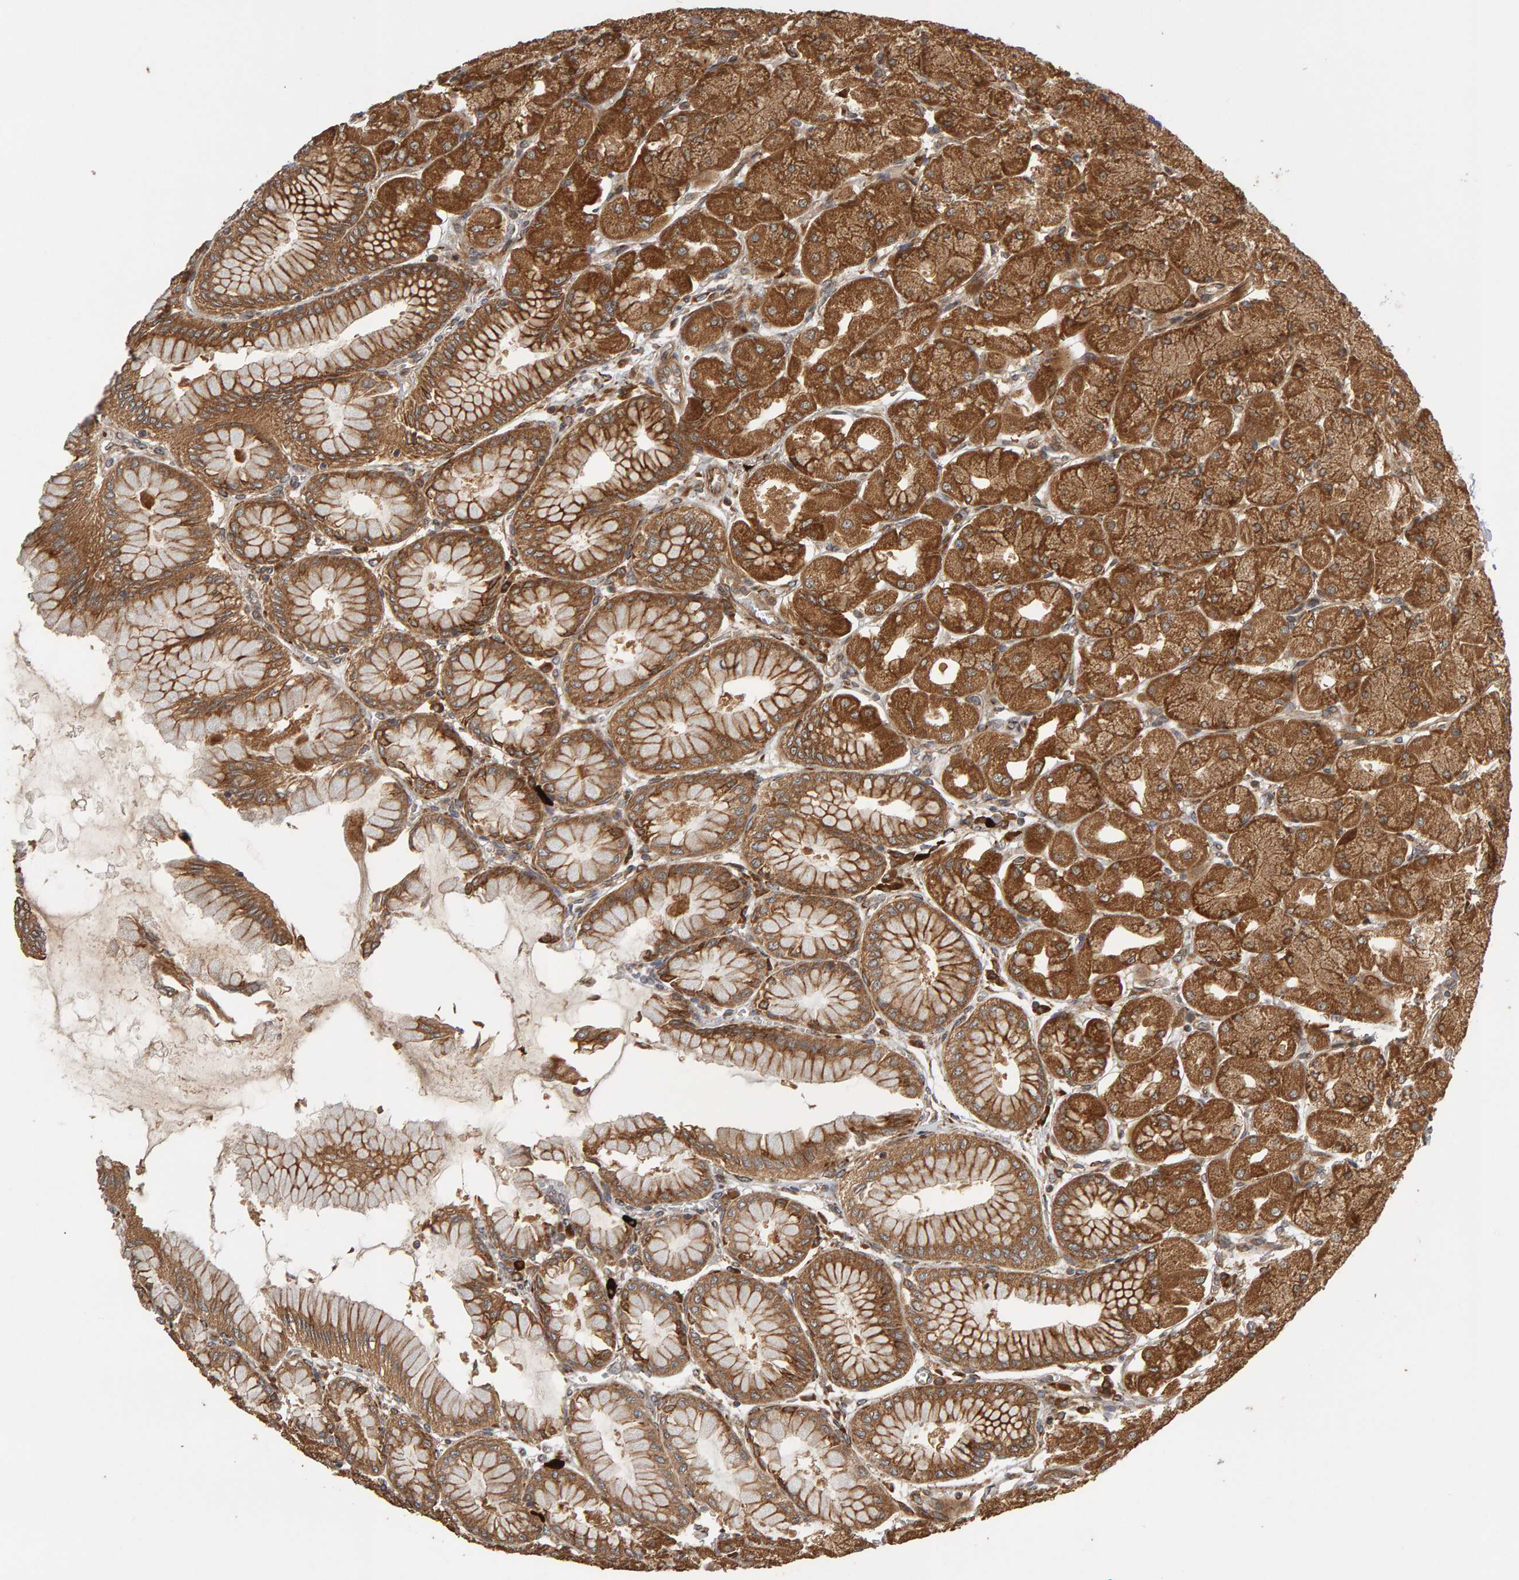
{"staining": {"intensity": "strong", "quantity": ">75%", "location": "cytoplasmic/membranous"}, "tissue": "stomach", "cell_type": "Glandular cells", "image_type": "normal", "snomed": [{"axis": "morphology", "description": "Normal tissue, NOS"}, {"axis": "topography", "description": "Stomach, upper"}], "caption": "About >75% of glandular cells in benign human stomach demonstrate strong cytoplasmic/membranous protein staining as visualized by brown immunohistochemical staining.", "gene": "ZFAND1", "patient": {"sex": "female", "age": 56}}